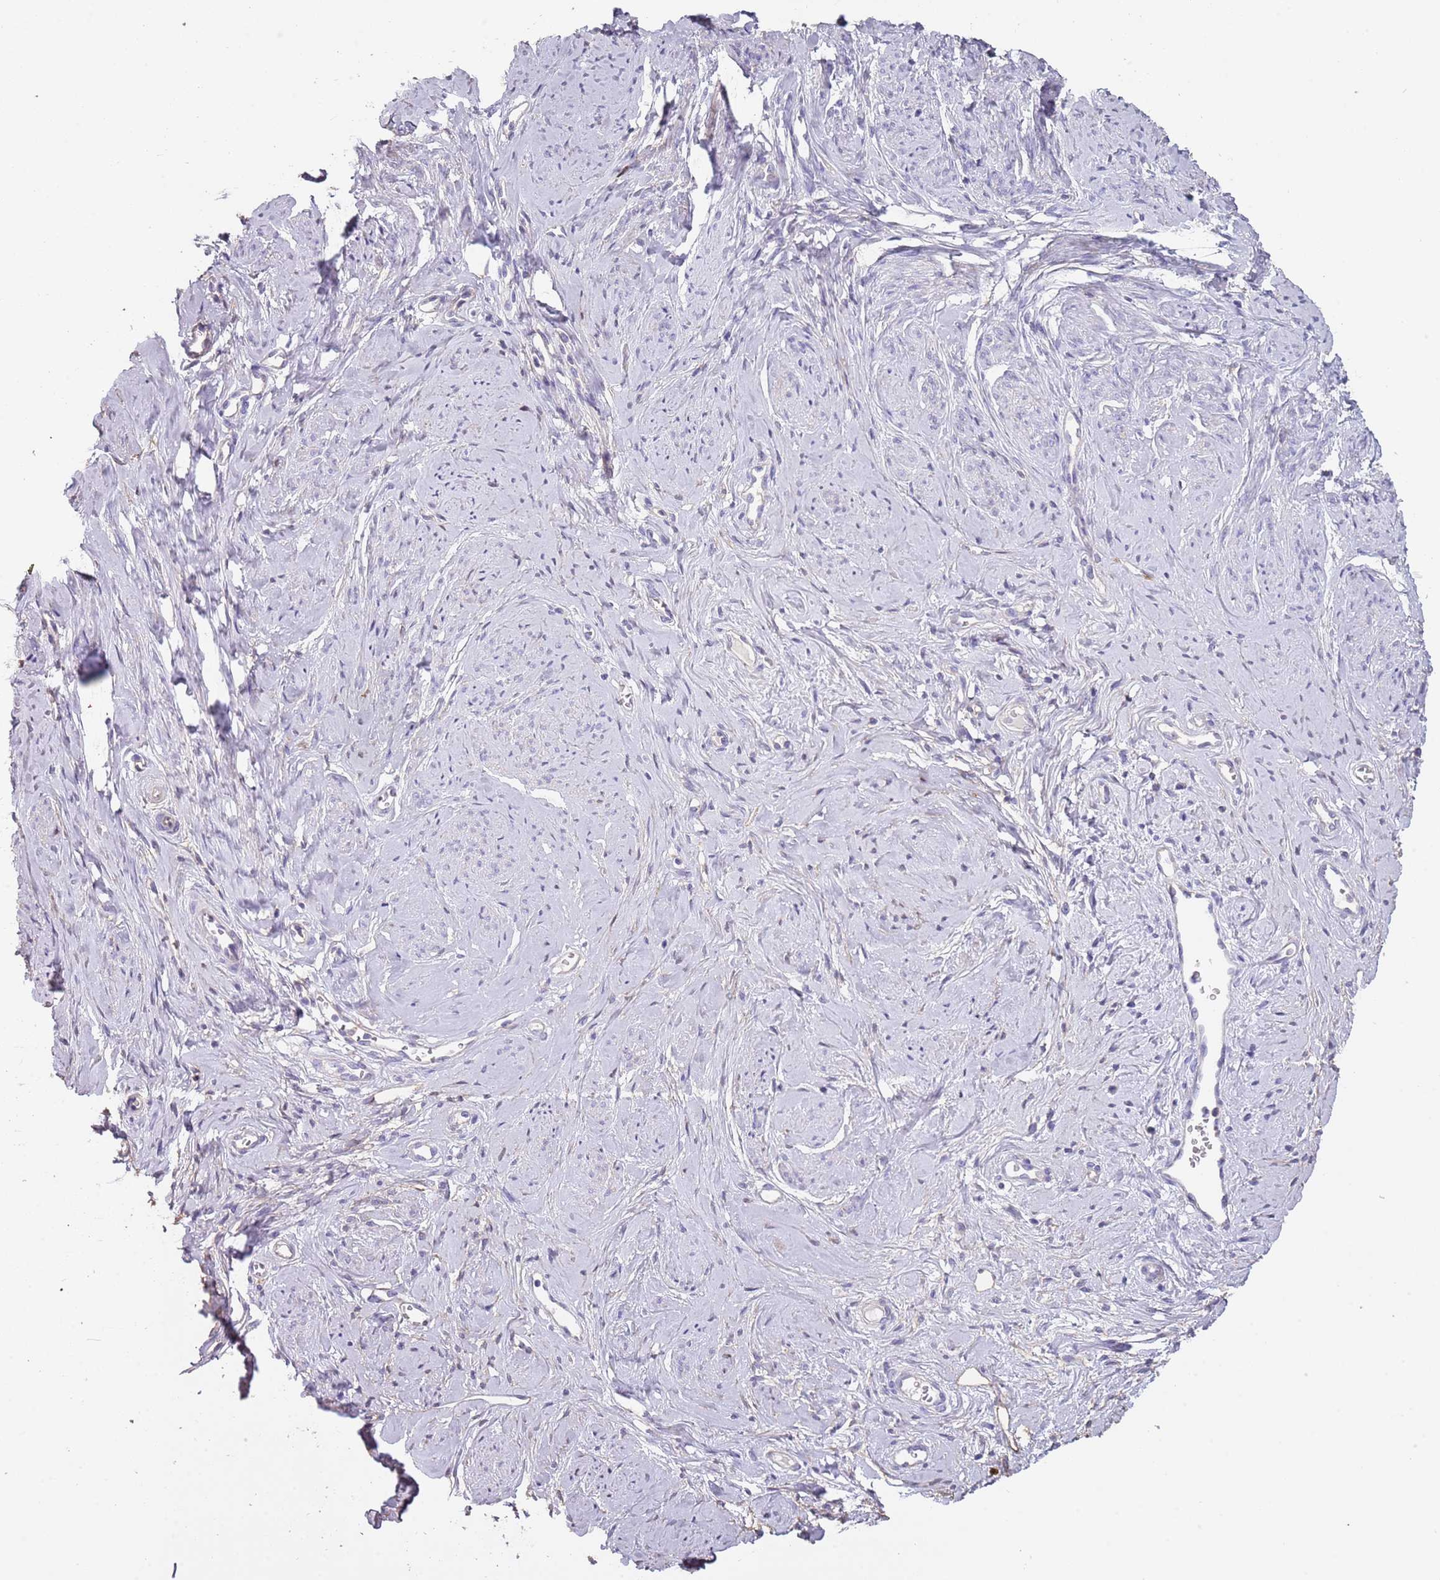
{"staining": {"intensity": "strong", "quantity": "25%-75%", "location": "cytoplasmic/membranous"}, "tissue": "cervix", "cell_type": "Glandular cells", "image_type": "normal", "snomed": [{"axis": "morphology", "description": "Normal tissue, NOS"}, {"axis": "topography", "description": "Cervix"}], "caption": "IHC staining of normal cervix, which shows high levels of strong cytoplasmic/membranous positivity in approximately 25%-75% of glandular cells indicating strong cytoplasmic/membranous protein positivity. The staining was performed using DAB (3,3'-diaminobenzidine) (brown) for protein detection and nuclei were counterstained in hematoxylin (blue).", "gene": "ENSG00000271254", "patient": {"sex": "female", "age": 42}}